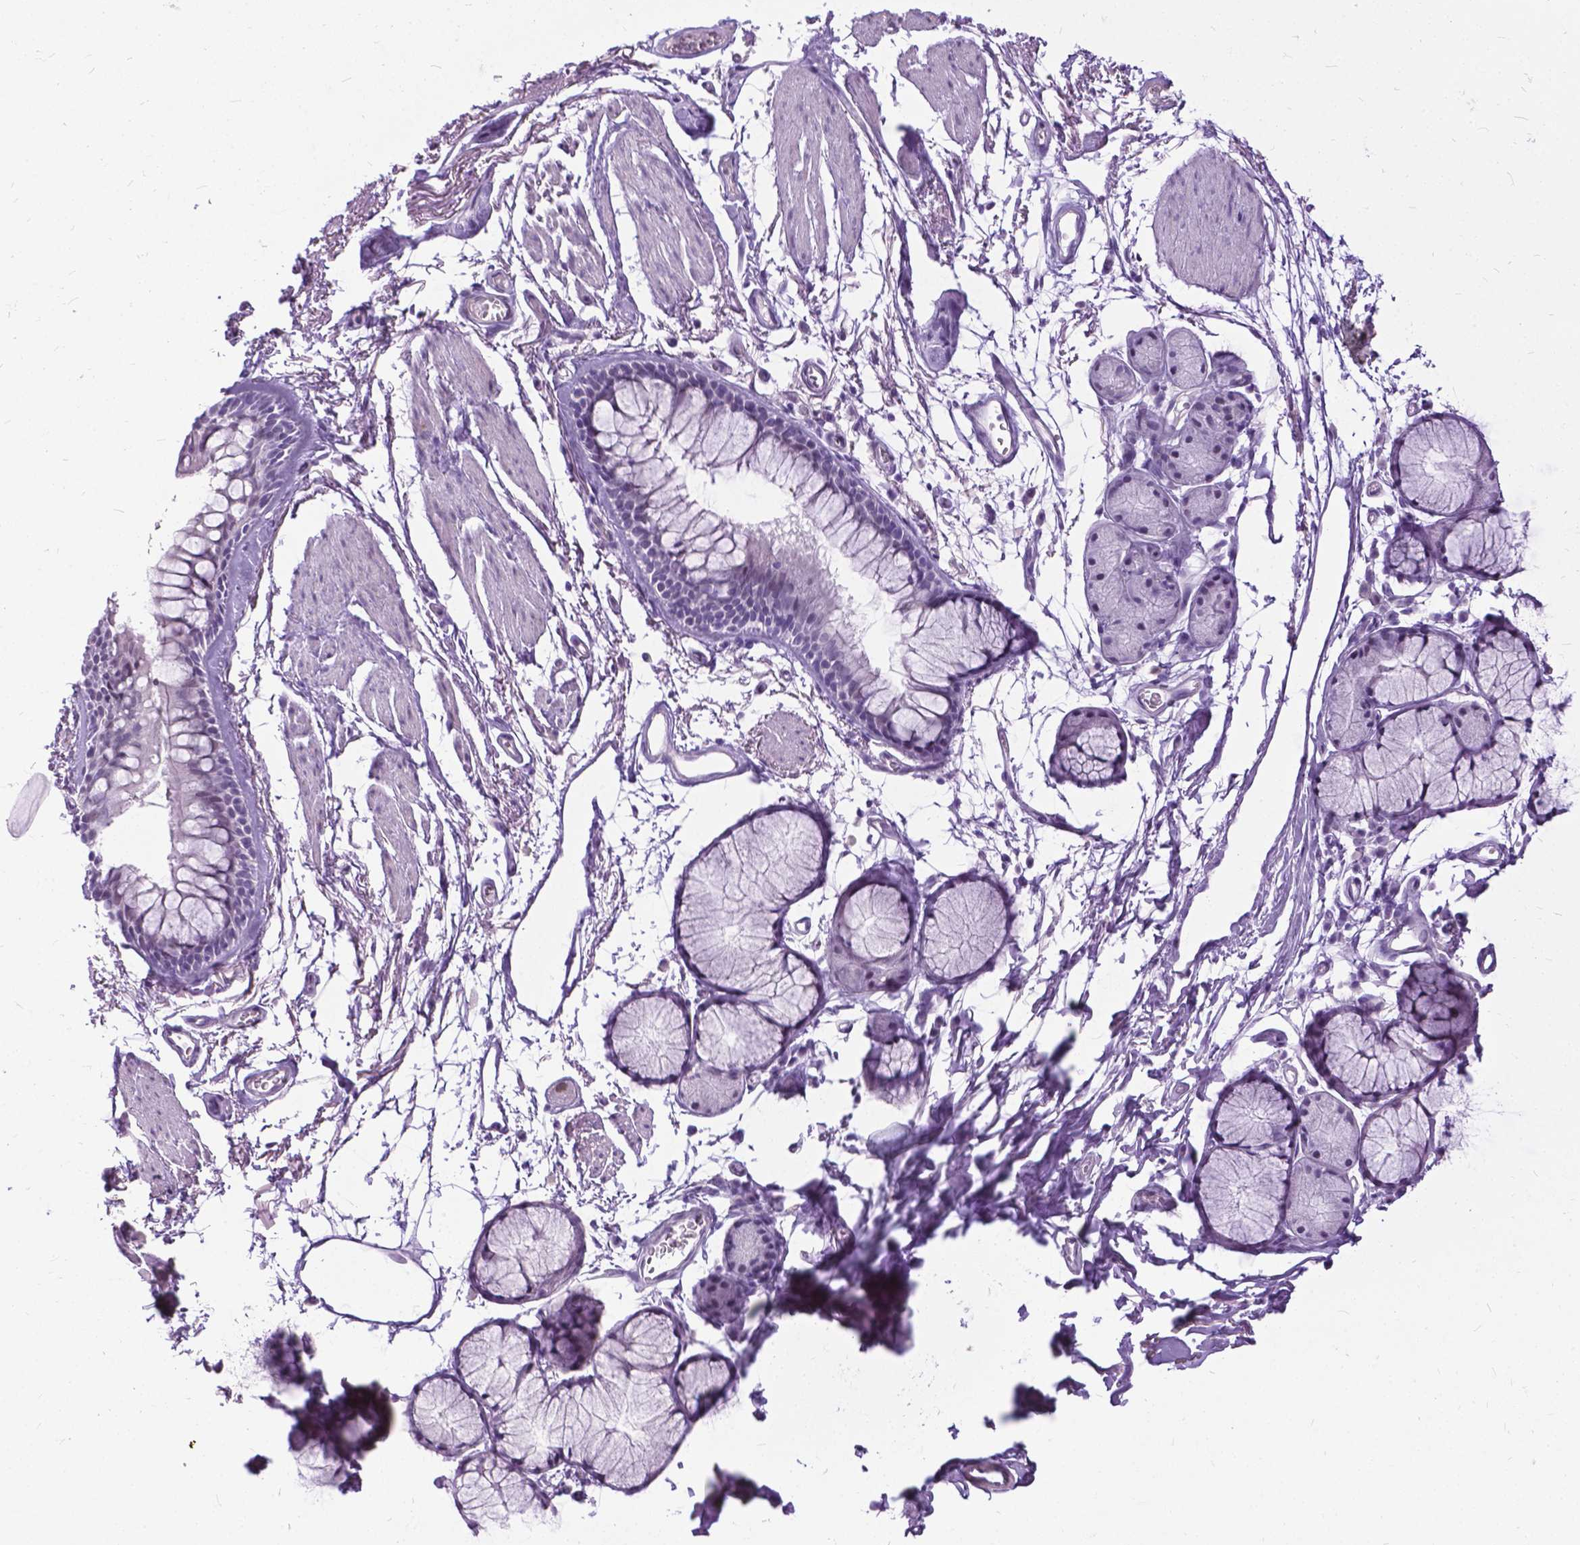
{"staining": {"intensity": "negative", "quantity": "none", "location": "none"}, "tissue": "adipose tissue", "cell_type": "Adipocytes", "image_type": "normal", "snomed": [{"axis": "morphology", "description": "Normal tissue, NOS"}, {"axis": "topography", "description": "Cartilage tissue"}, {"axis": "topography", "description": "Bronchus"}], "caption": "This is an IHC photomicrograph of unremarkable human adipose tissue. There is no positivity in adipocytes.", "gene": "PROB1", "patient": {"sex": "female", "age": 79}}